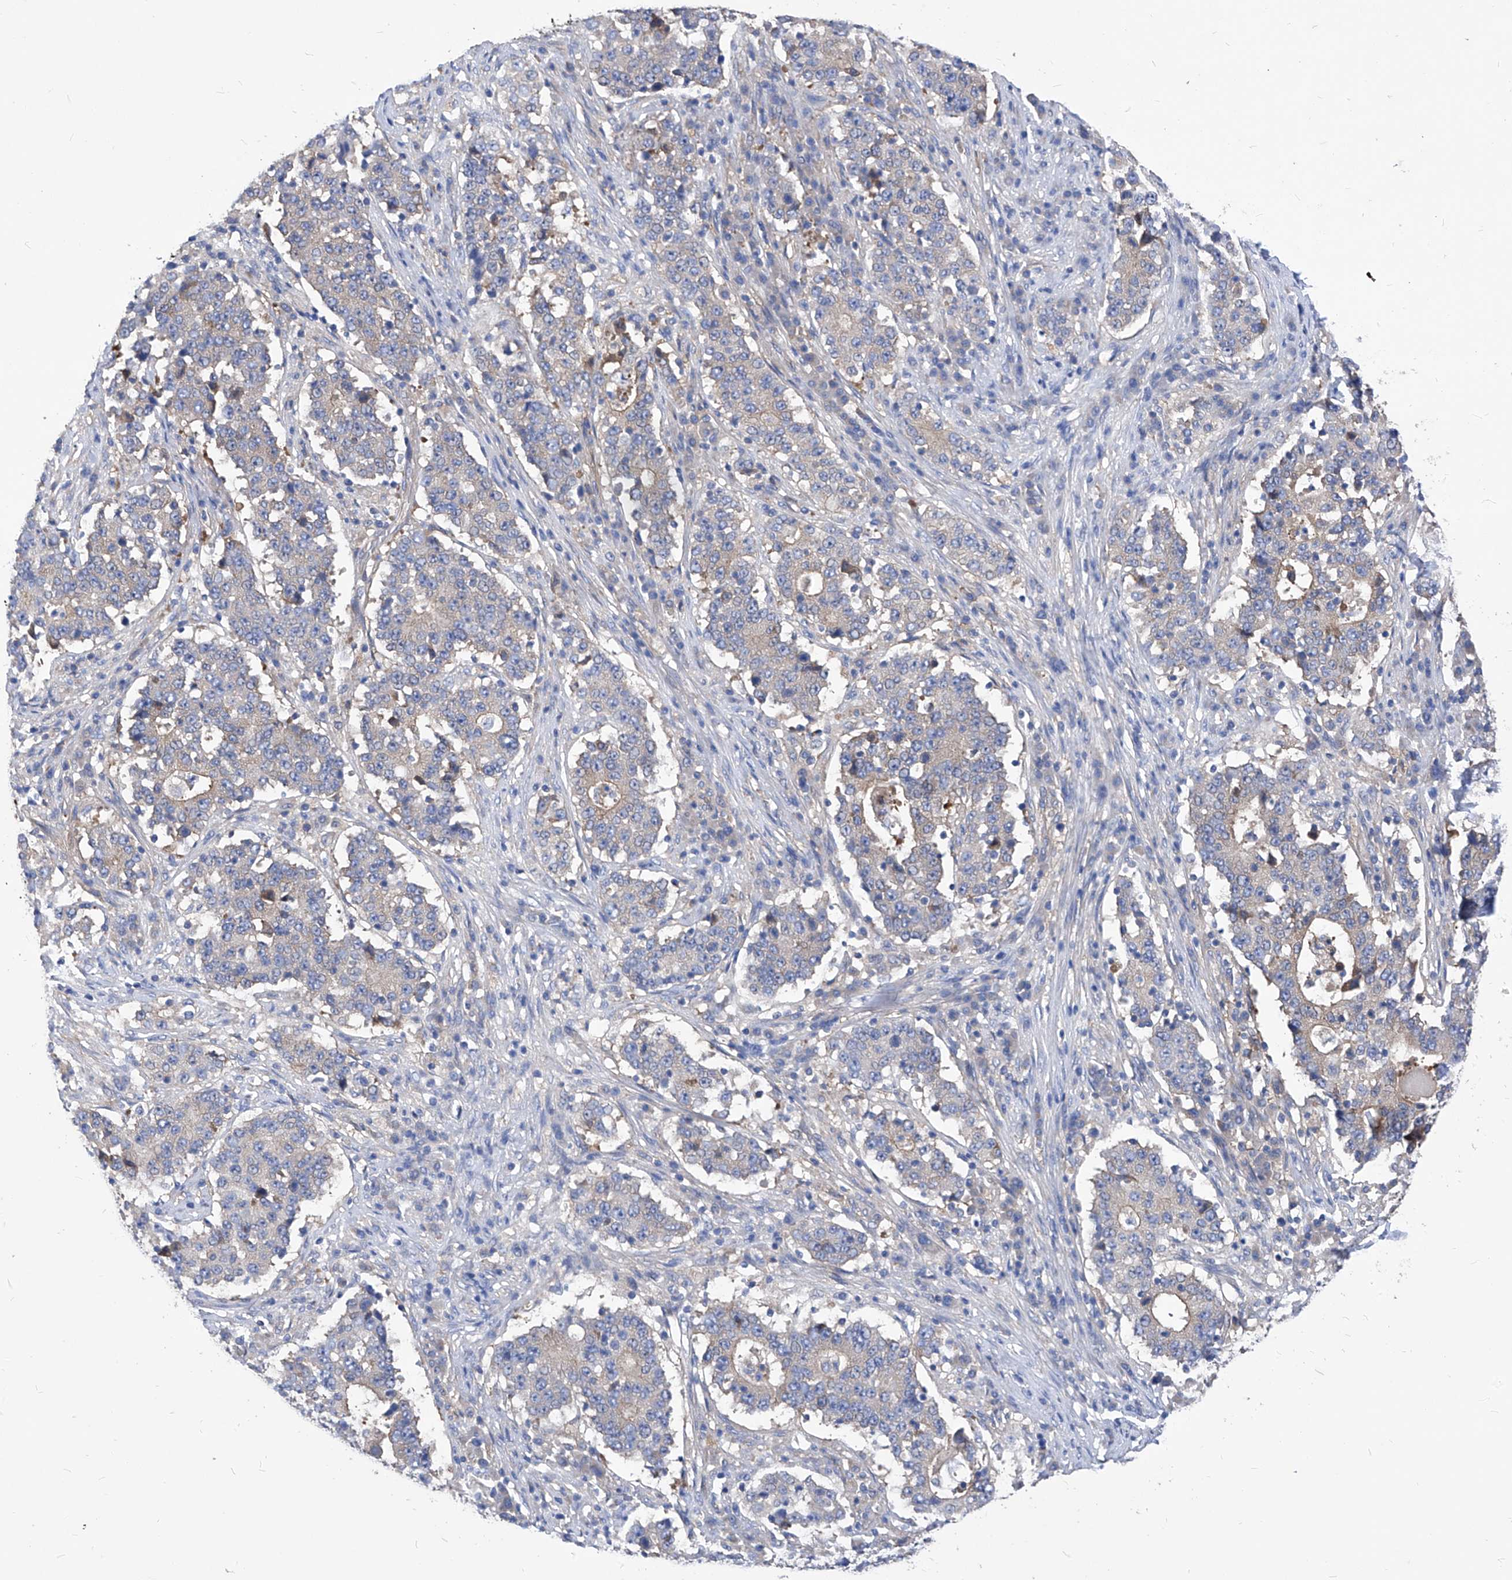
{"staining": {"intensity": "weak", "quantity": "<25%", "location": "cytoplasmic/membranous"}, "tissue": "stomach cancer", "cell_type": "Tumor cells", "image_type": "cancer", "snomed": [{"axis": "morphology", "description": "Adenocarcinoma, NOS"}, {"axis": "topography", "description": "Stomach"}], "caption": "Immunohistochemistry (IHC) micrograph of human stomach adenocarcinoma stained for a protein (brown), which exhibits no staining in tumor cells.", "gene": "XPNPEP1", "patient": {"sex": "male", "age": 59}}